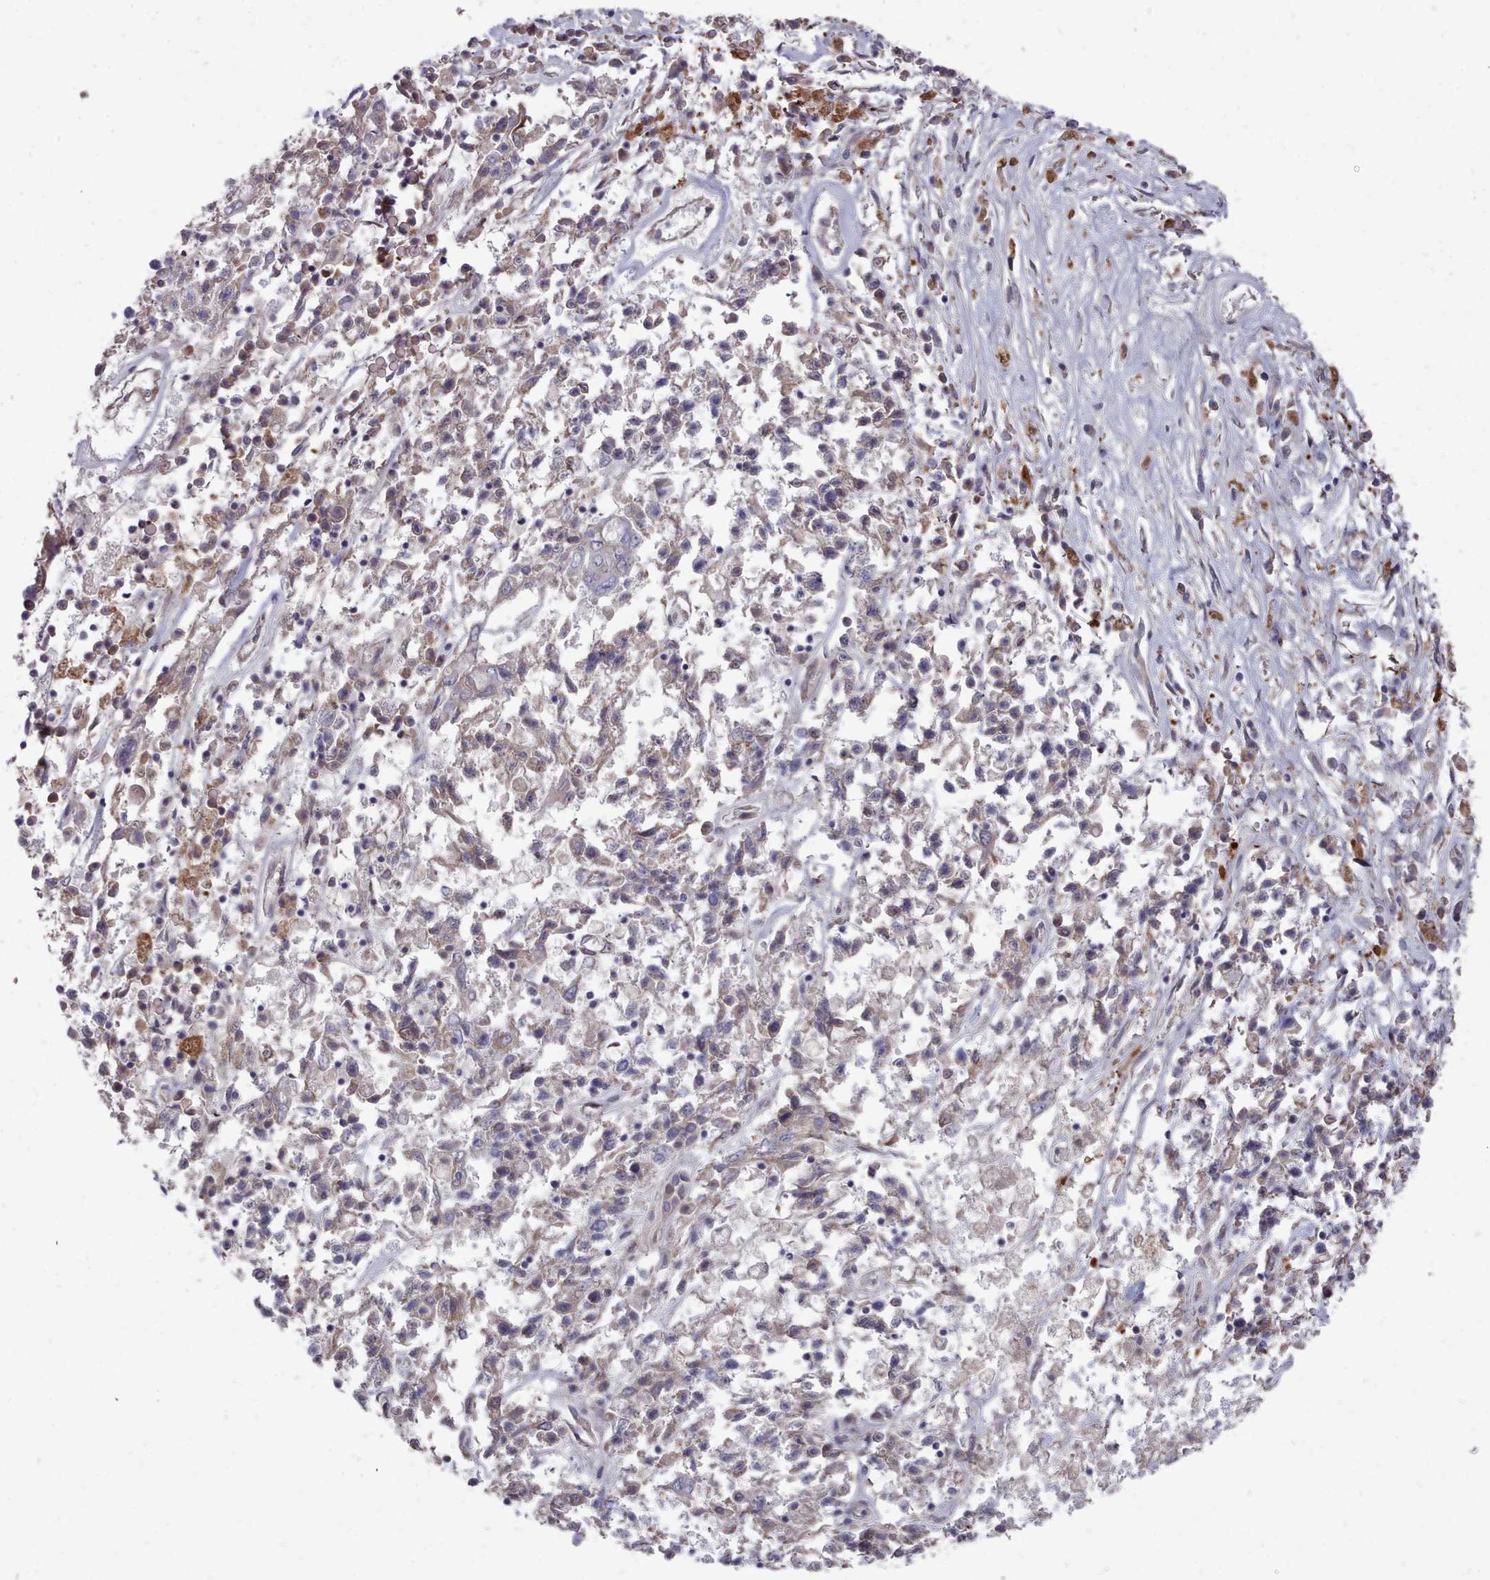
{"staining": {"intensity": "weak", "quantity": "<25%", "location": "cytoplasmic/membranous"}, "tissue": "ovarian cancer", "cell_type": "Tumor cells", "image_type": "cancer", "snomed": [{"axis": "morphology", "description": "Carcinoma, endometroid"}, {"axis": "topography", "description": "Ovary"}], "caption": "Histopathology image shows no protein expression in tumor cells of ovarian endometroid carcinoma tissue.", "gene": "ACKR3", "patient": {"sex": "female", "age": 62}}